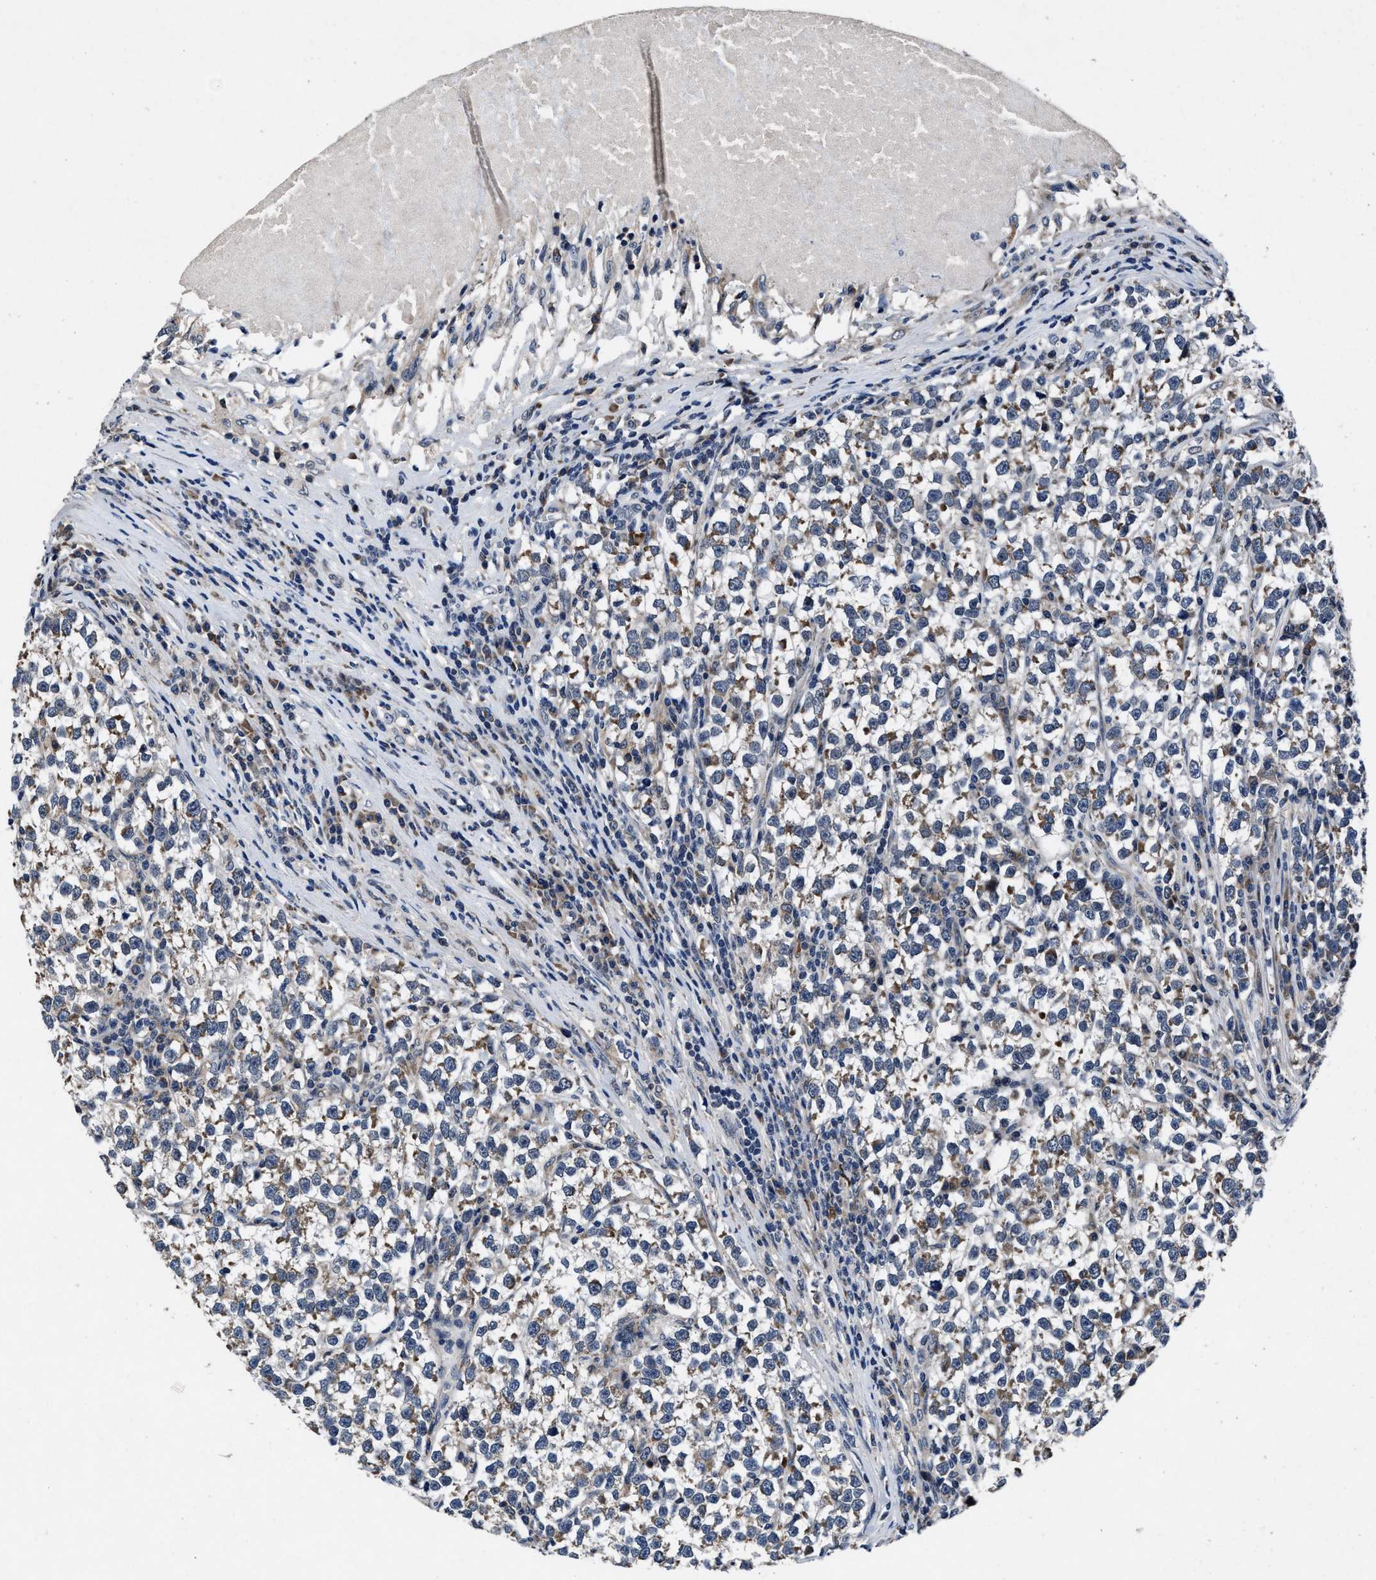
{"staining": {"intensity": "moderate", "quantity": "<25%", "location": "cytoplasmic/membranous"}, "tissue": "testis cancer", "cell_type": "Tumor cells", "image_type": "cancer", "snomed": [{"axis": "morphology", "description": "Normal tissue, NOS"}, {"axis": "morphology", "description": "Seminoma, NOS"}, {"axis": "topography", "description": "Testis"}], "caption": "Moderate cytoplasmic/membranous positivity for a protein is seen in approximately <25% of tumor cells of testis cancer (seminoma) using immunohistochemistry.", "gene": "TMEM53", "patient": {"sex": "male", "age": 43}}